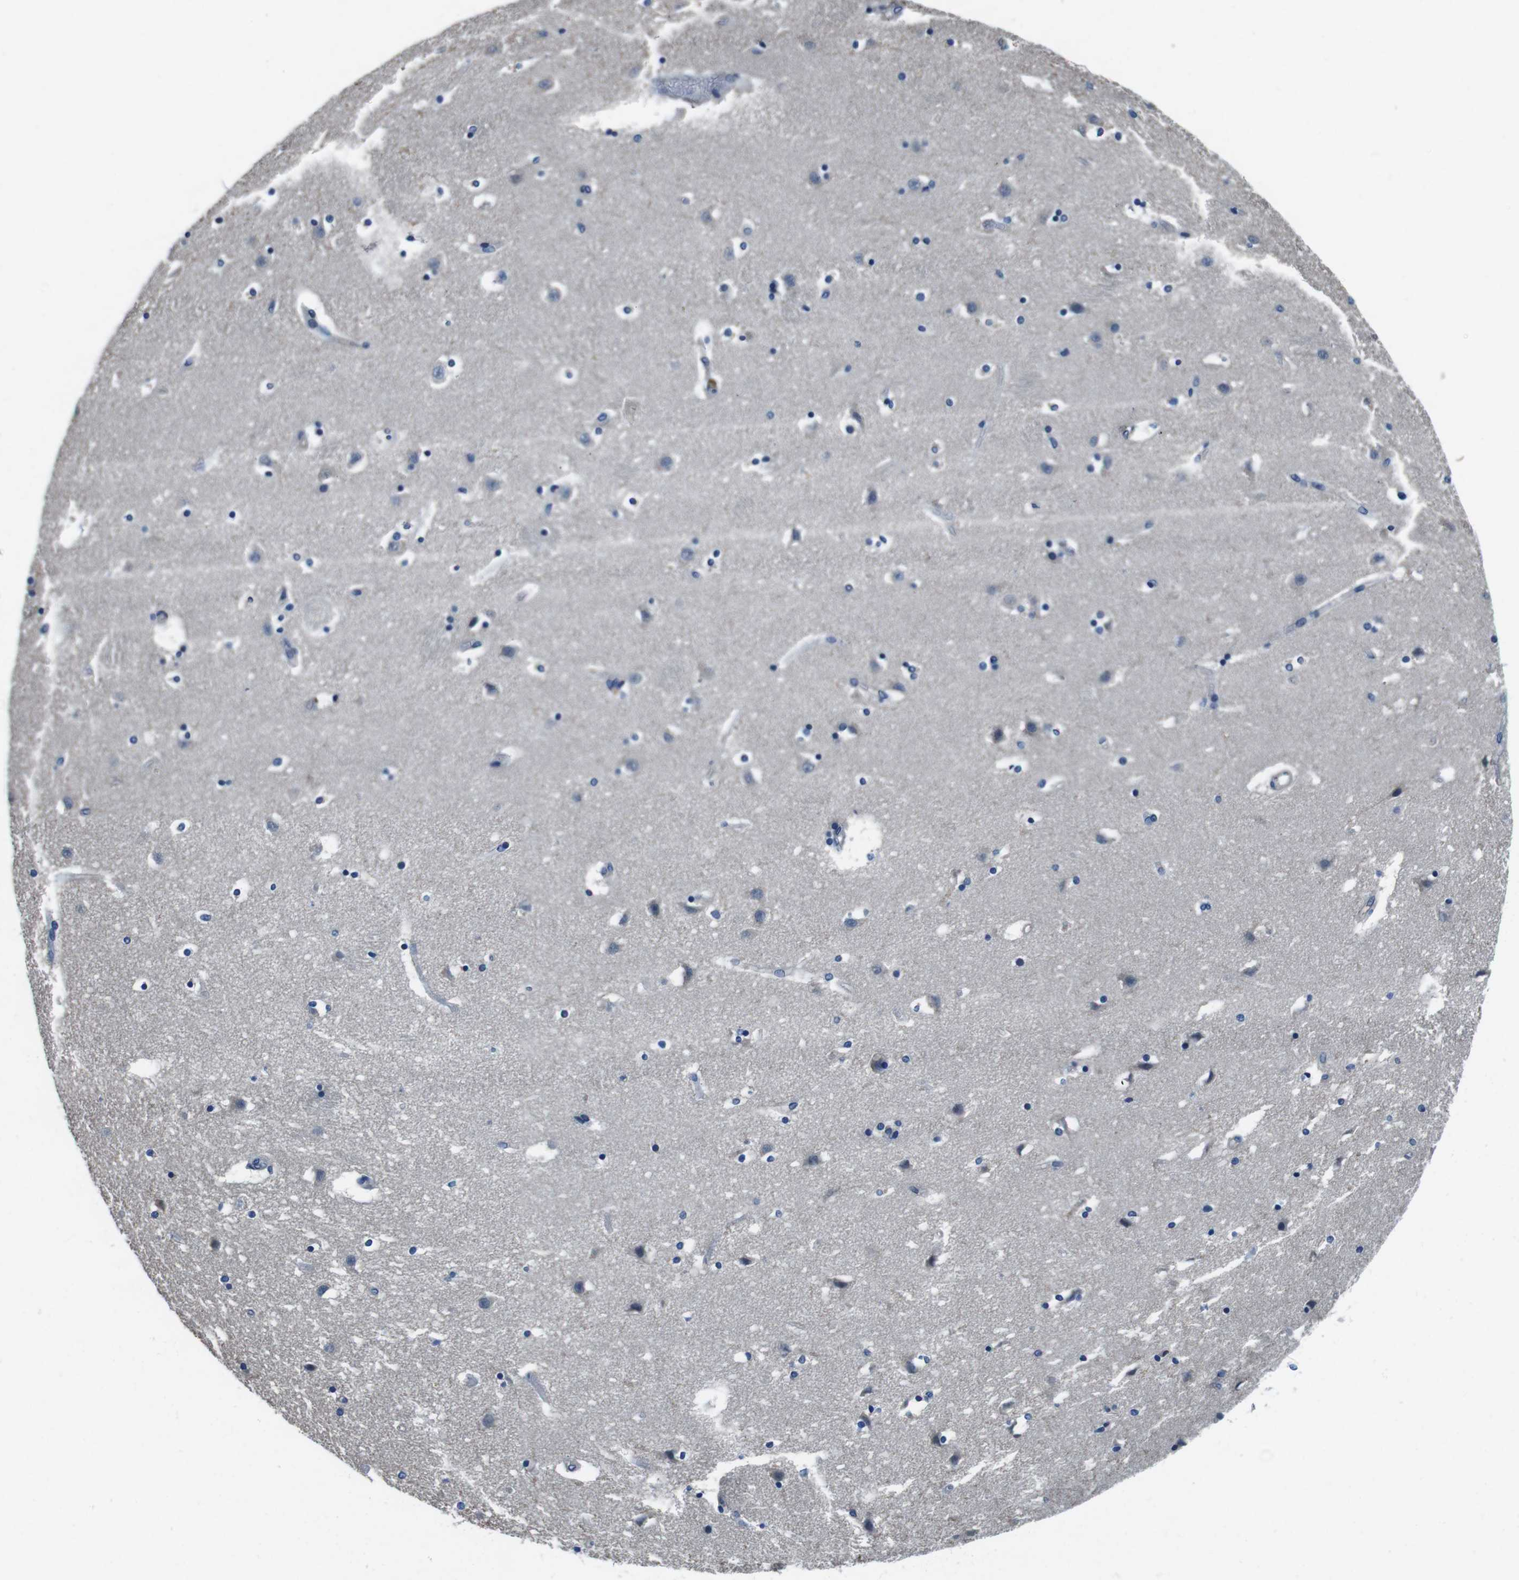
{"staining": {"intensity": "negative", "quantity": "none", "location": "none"}, "tissue": "caudate", "cell_type": "Glial cells", "image_type": "normal", "snomed": [{"axis": "morphology", "description": "Normal tissue, NOS"}, {"axis": "topography", "description": "Lateral ventricle wall"}], "caption": "Immunohistochemical staining of unremarkable human caudate displays no significant staining in glial cells.", "gene": "CASQ1", "patient": {"sex": "male", "age": 45}}